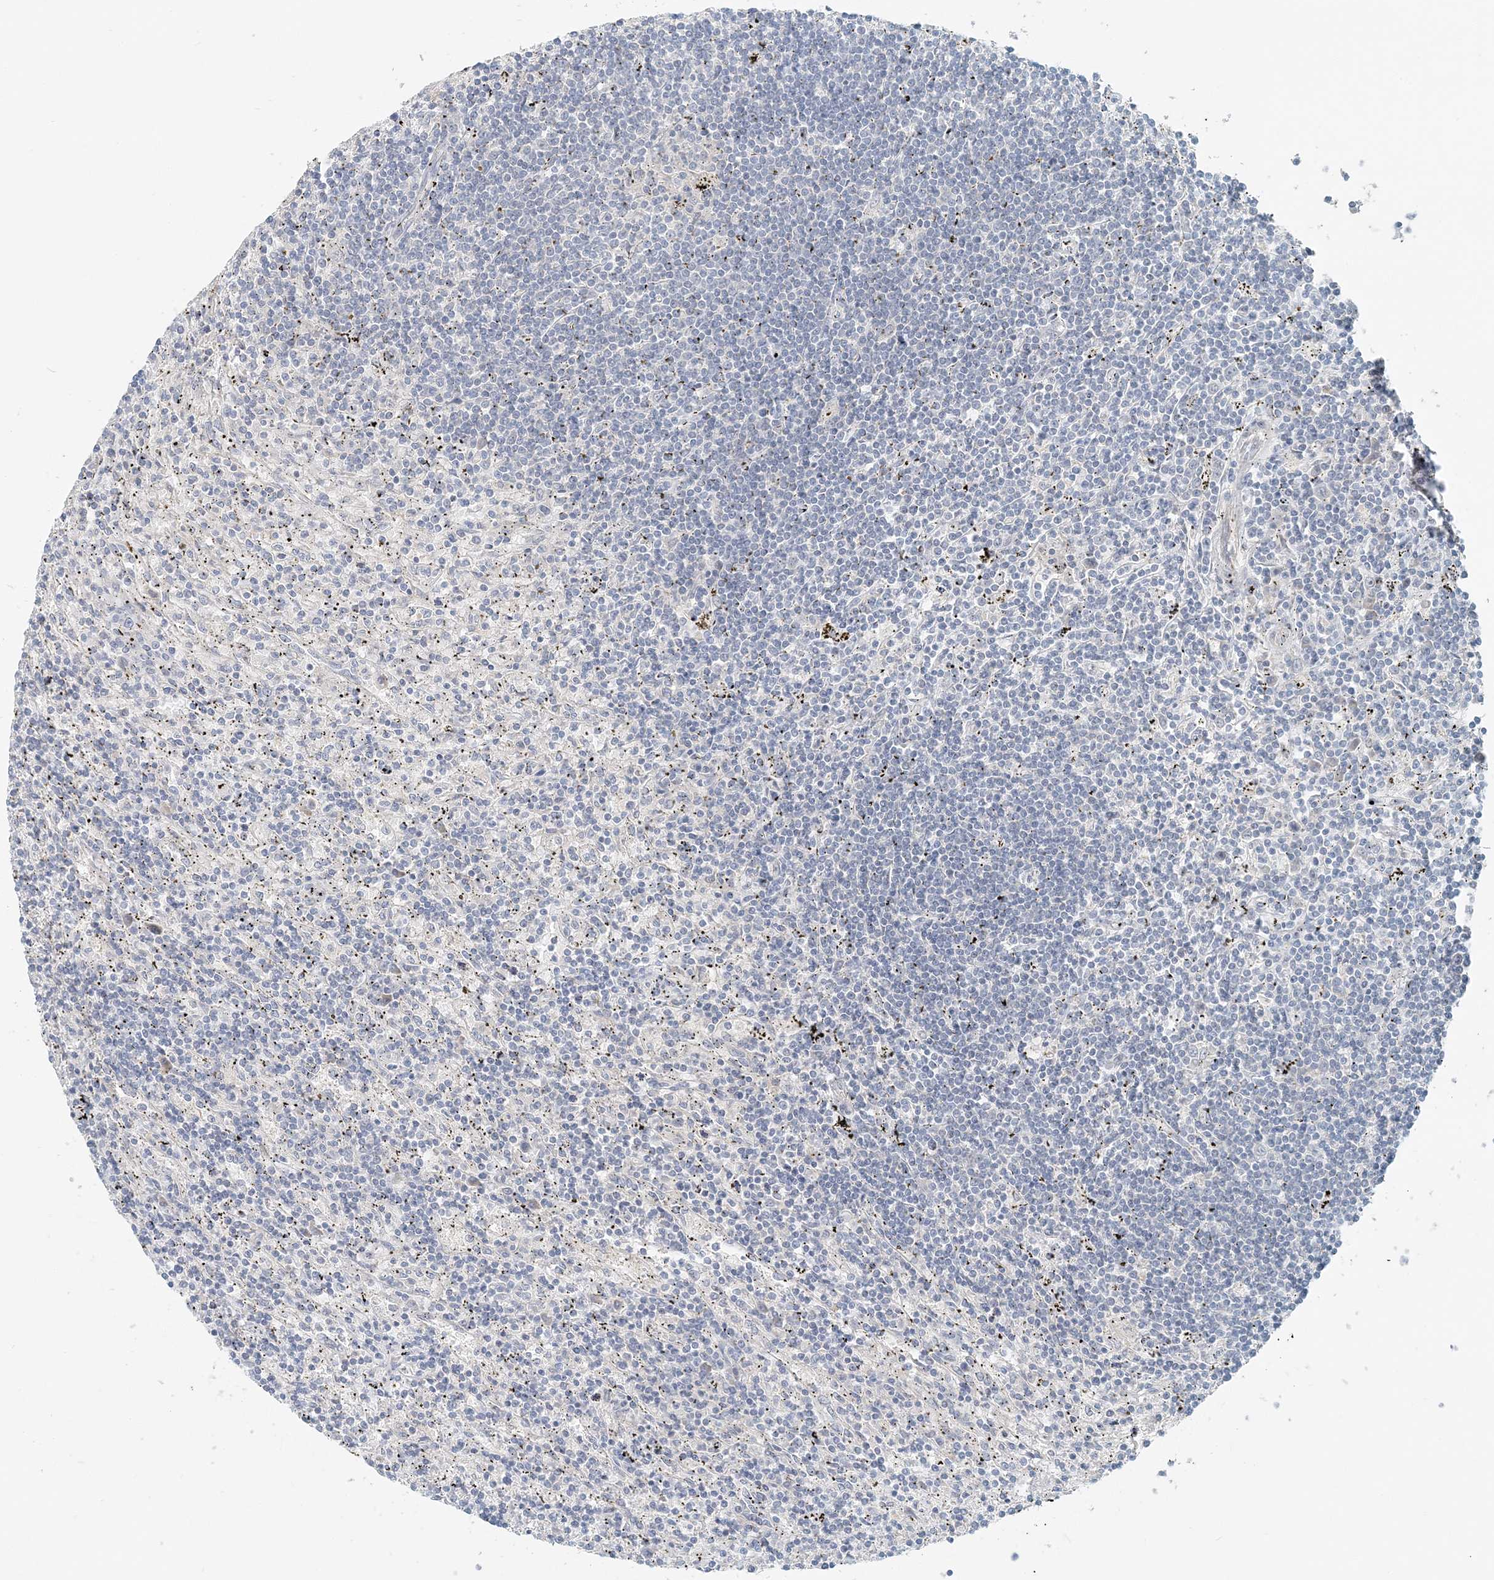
{"staining": {"intensity": "negative", "quantity": "none", "location": "none"}, "tissue": "lymphoma", "cell_type": "Tumor cells", "image_type": "cancer", "snomed": [{"axis": "morphology", "description": "Malignant lymphoma, non-Hodgkin's type, Low grade"}, {"axis": "topography", "description": "Spleen"}], "caption": "Immunohistochemistry (IHC) photomicrograph of human lymphoma stained for a protein (brown), which reveals no positivity in tumor cells.", "gene": "NAA11", "patient": {"sex": "male", "age": 76}}